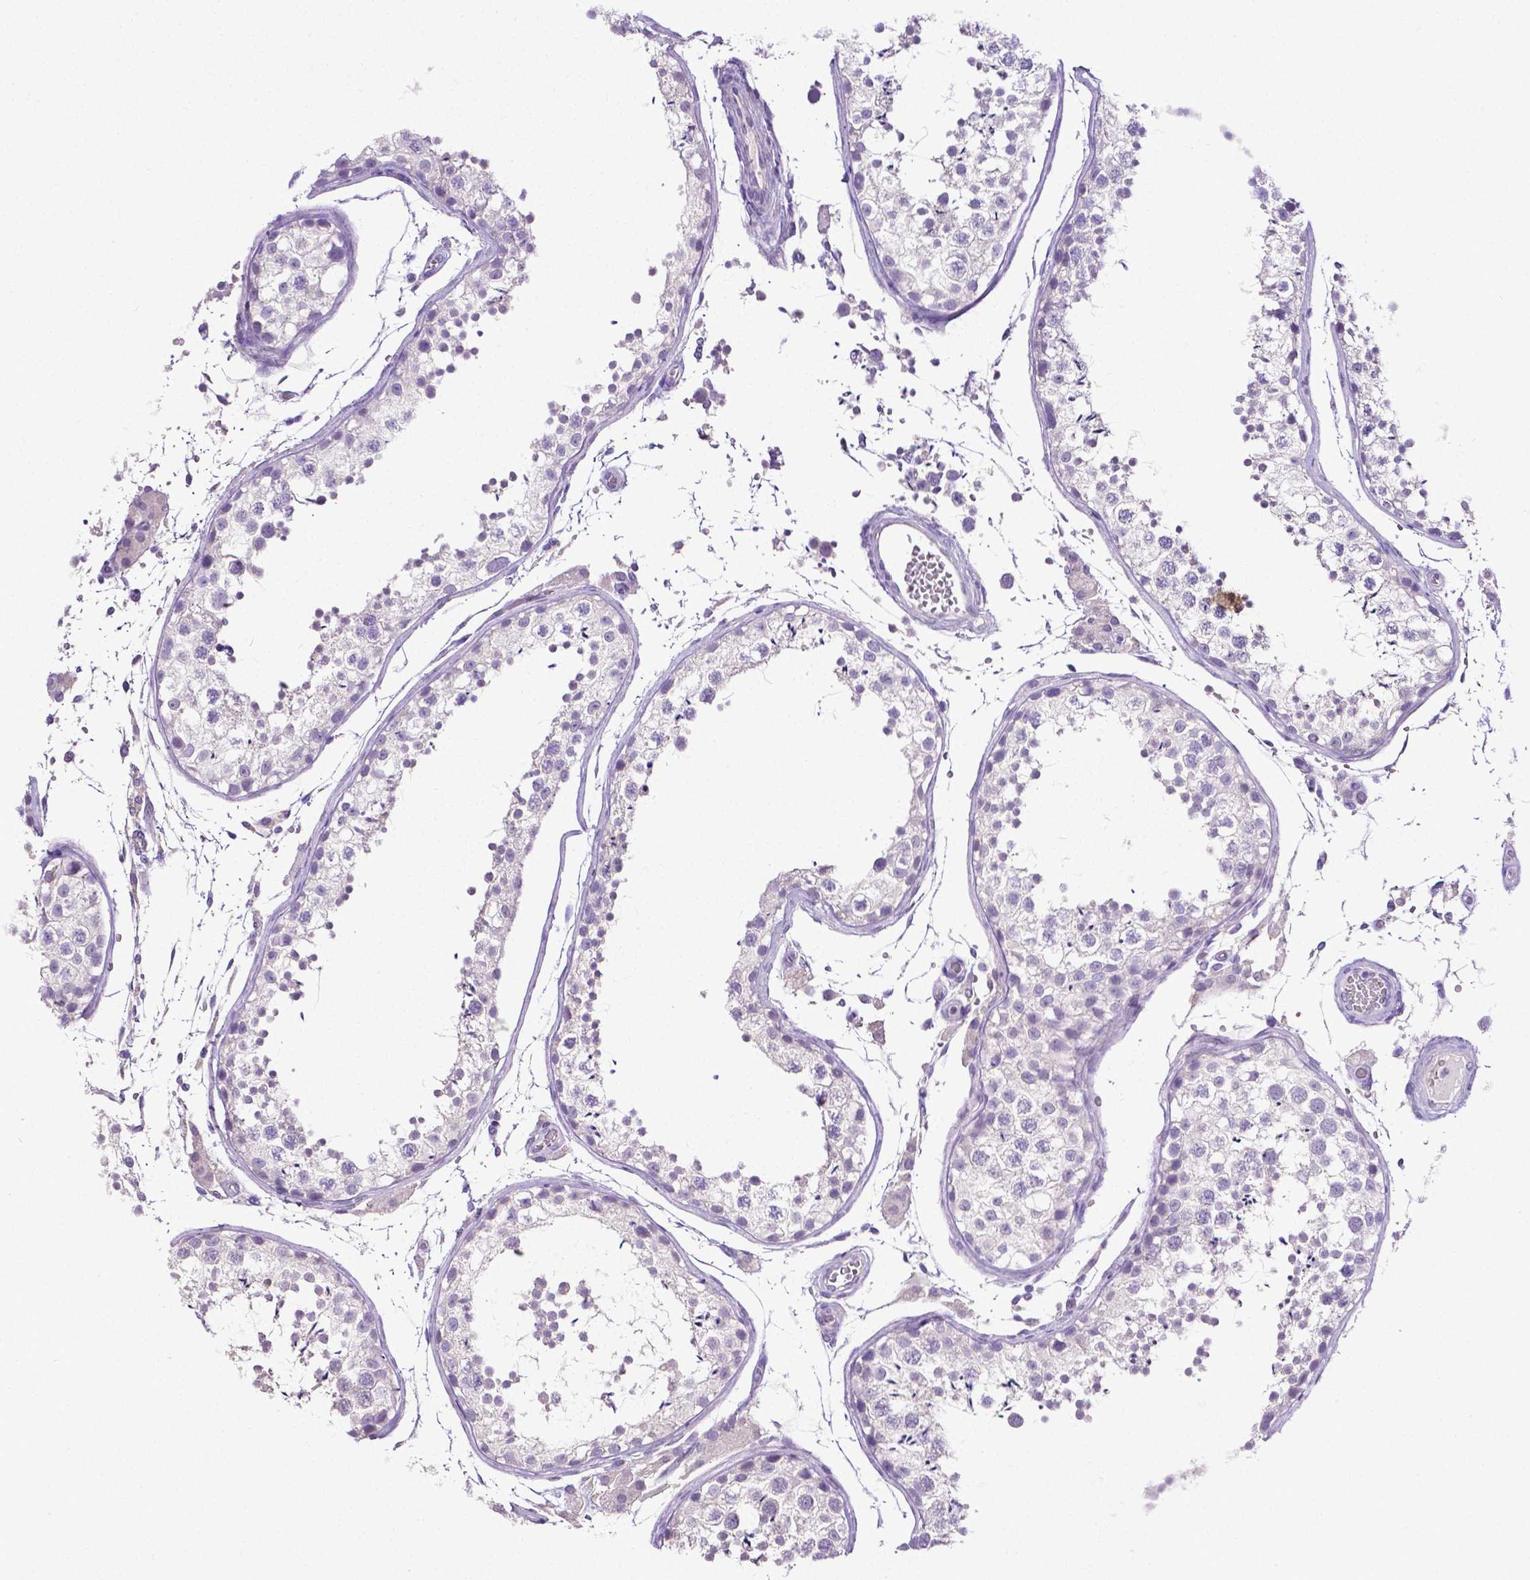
{"staining": {"intensity": "negative", "quantity": "none", "location": "none"}, "tissue": "testis", "cell_type": "Cells in seminiferous ducts", "image_type": "normal", "snomed": [{"axis": "morphology", "description": "Normal tissue, NOS"}, {"axis": "topography", "description": "Testis"}], "caption": "High power microscopy micrograph of an IHC photomicrograph of normal testis, revealing no significant staining in cells in seminiferous ducts. The staining was performed using DAB (3,3'-diaminobenzidine) to visualize the protein expression in brown, while the nuclei were stained in blue with hematoxylin (Magnification: 20x).", "gene": "MMP9", "patient": {"sex": "male", "age": 29}}